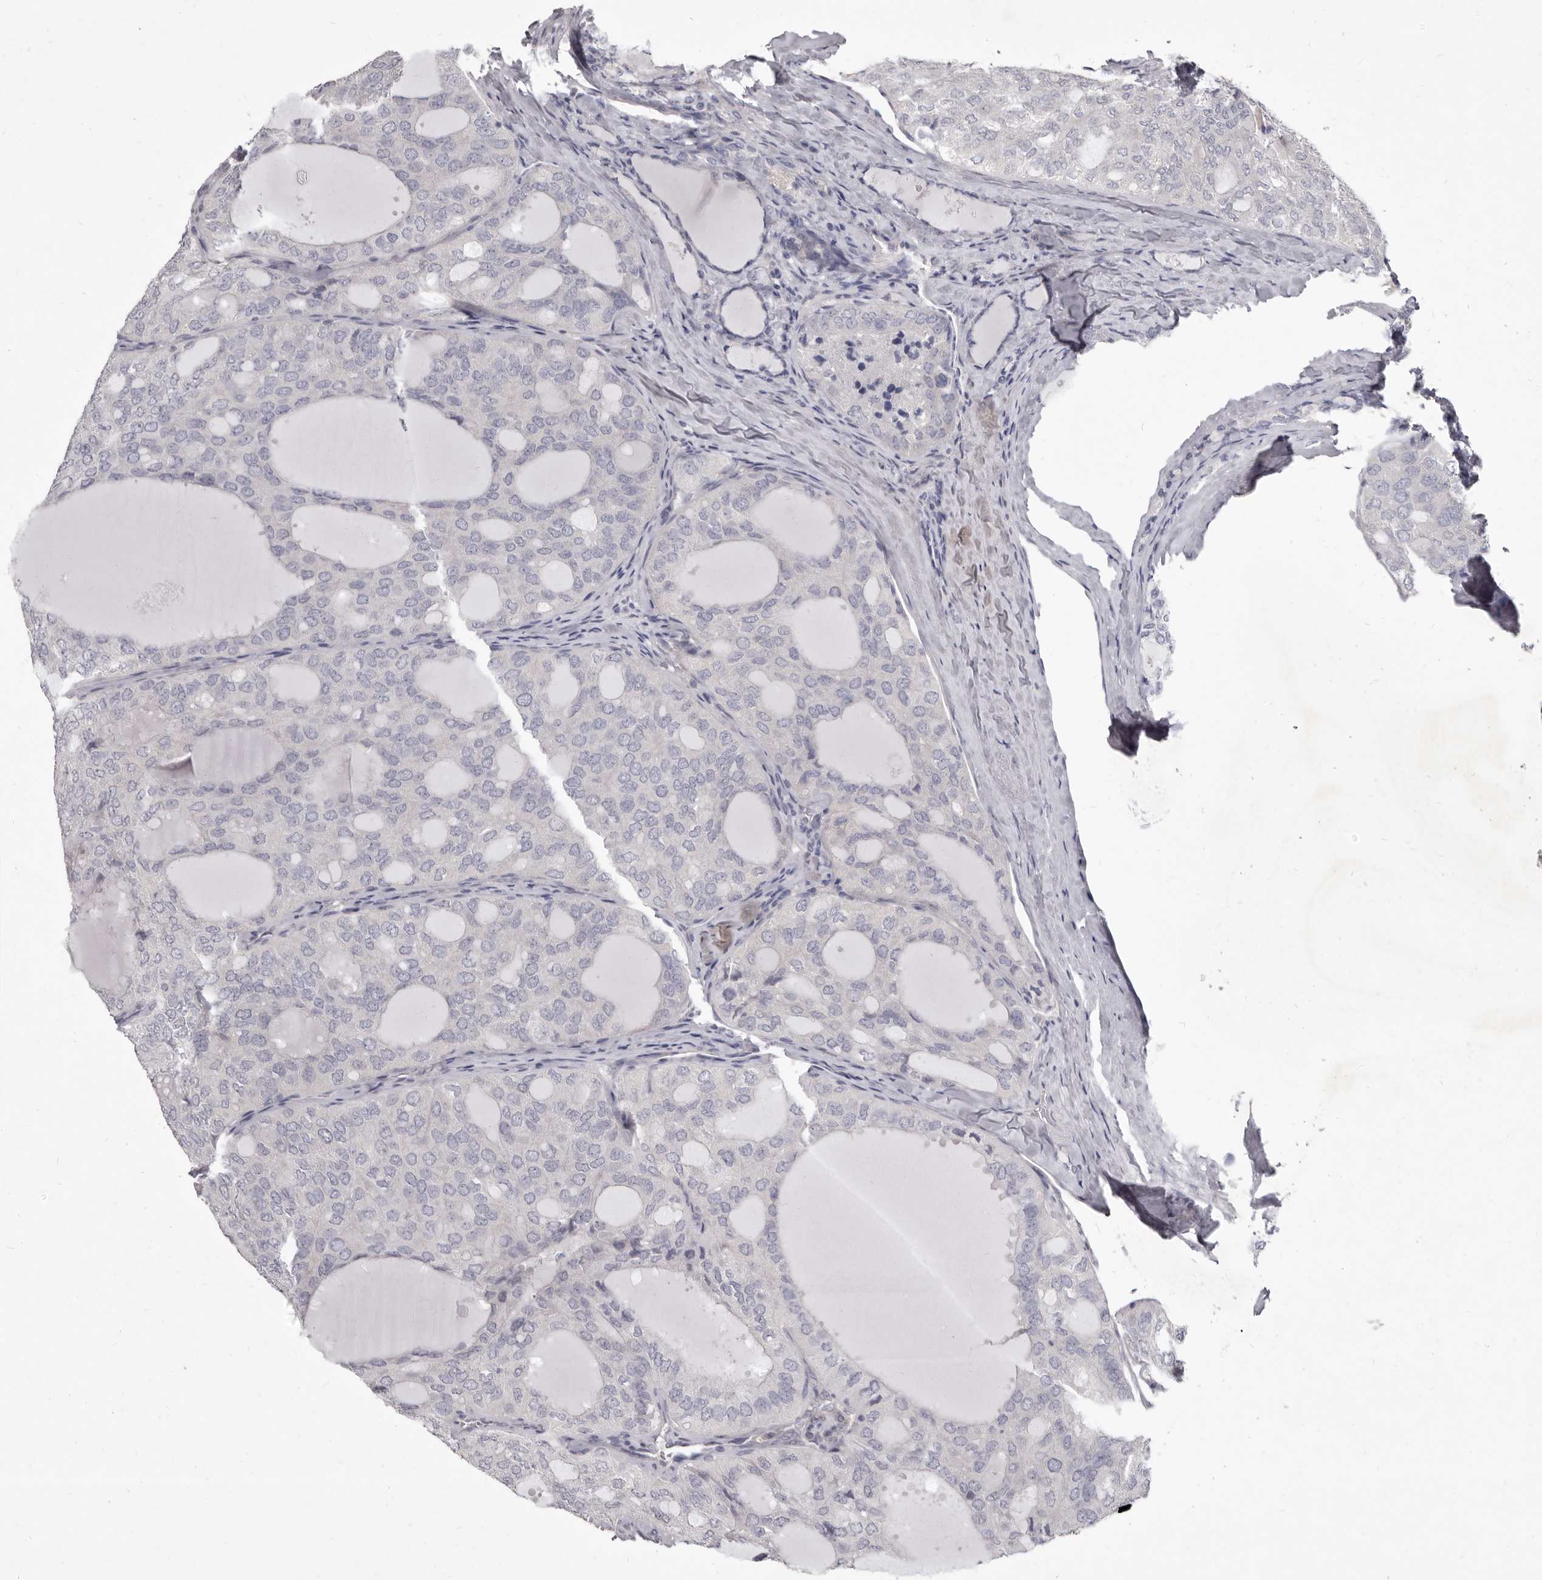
{"staining": {"intensity": "negative", "quantity": "none", "location": "none"}, "tissue": "thyroid cancer", "cell_type": "Tumor cells", "image_type": "cancer", "snomed": [{"axis": "morphology", "description": "Follicular adenoma carcinoma, NOS"}, {"axis": "topography", "description": "Thyroid gland"}], "caption": "Thyroid cancer stained for a protein using immunohistochemistry (IHC) shows no staining tumor cells.", "gene": "GSK3B", "patient": {"sex": "male", "age": 75}}